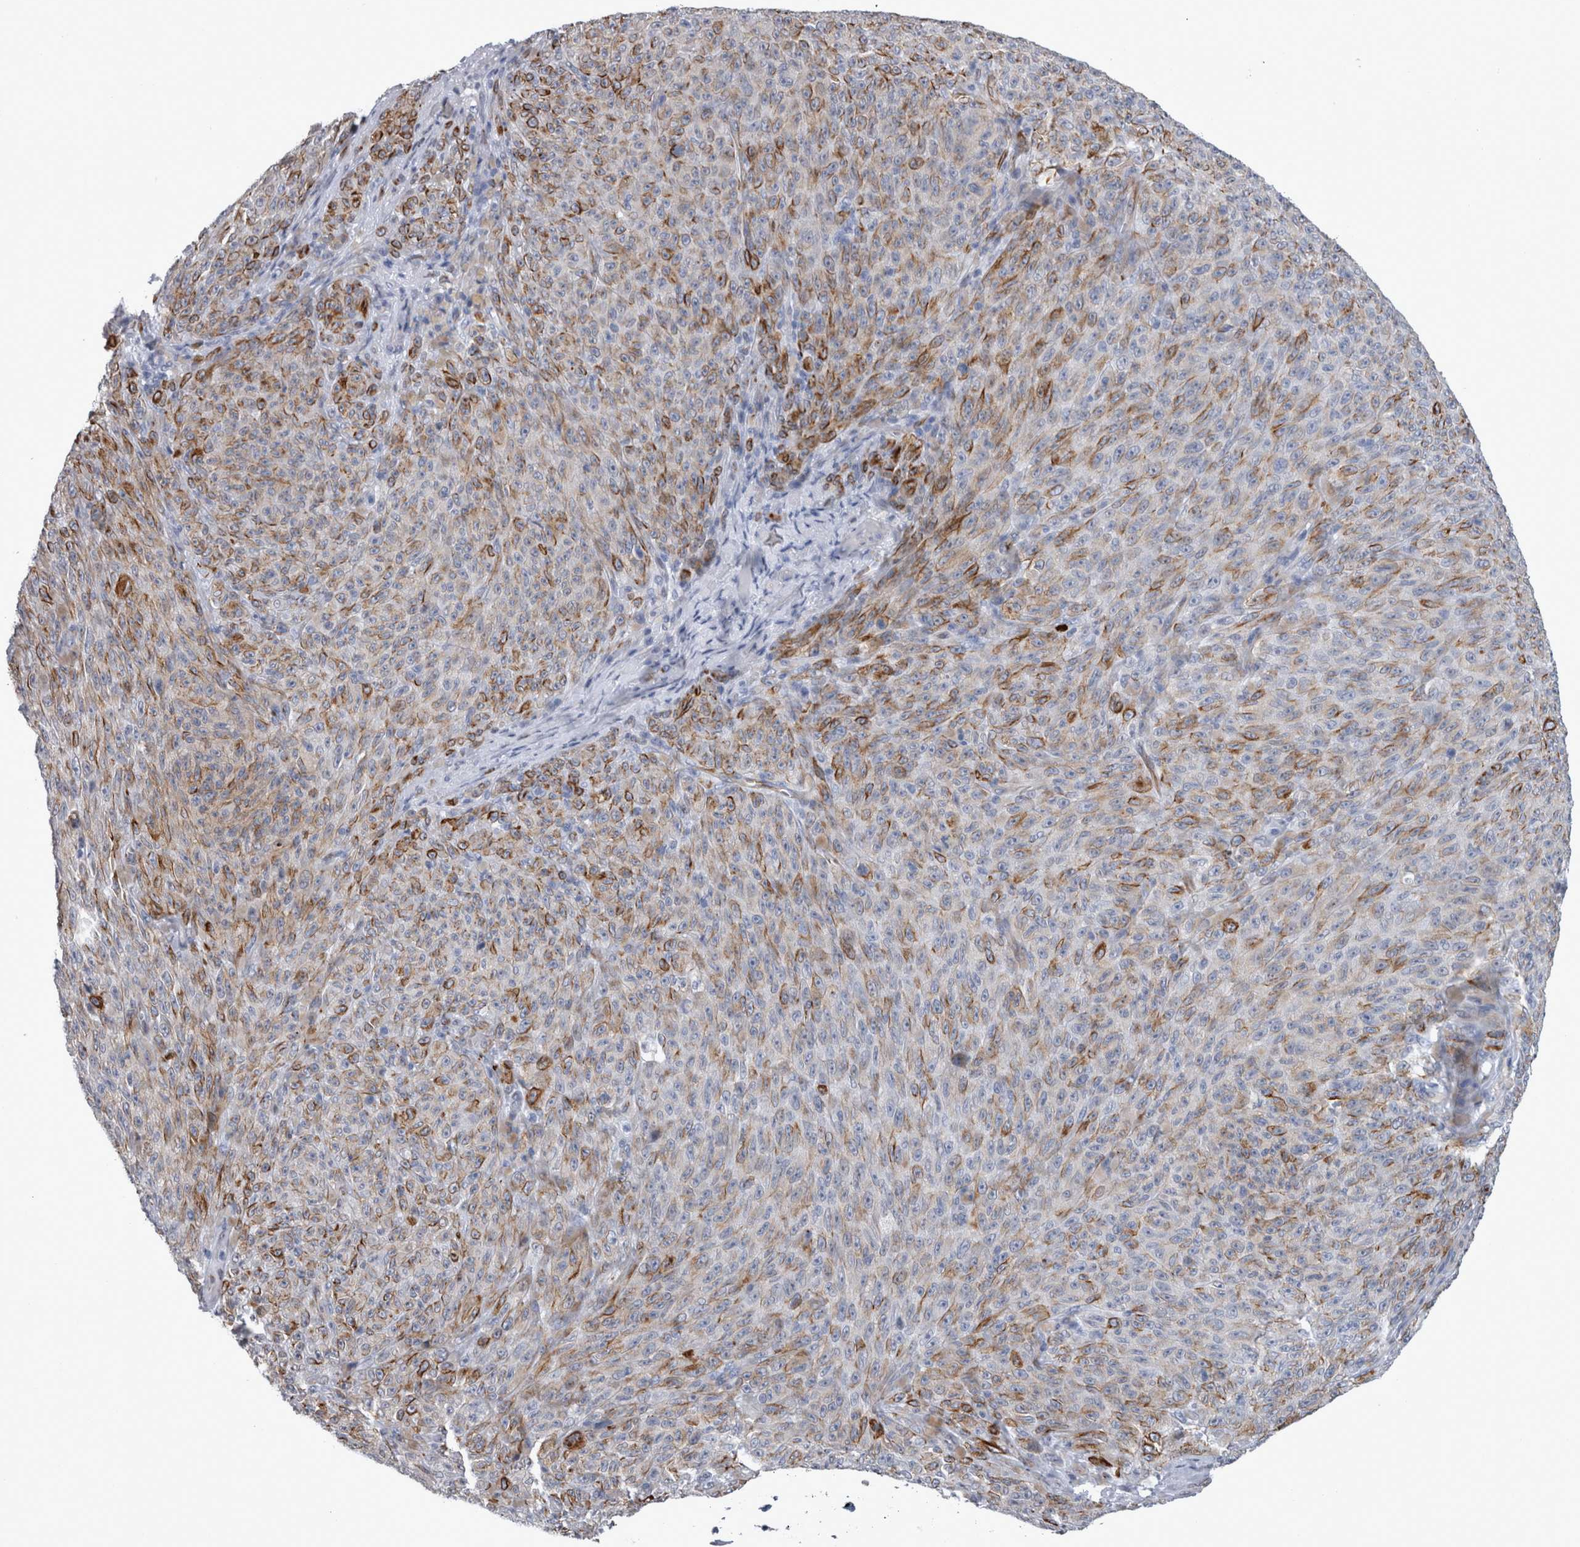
{"staining": {"intensity": "strong", "quantity": "<25%", "location": "cytoplasmic/membranous"}, "tissue": "melanoma", "cell_type": "Tumor cells", "image_type": "cancer", "snomed": [{"axis": "morphology", "description": "Malignant melanoma, NOS"}, {"axis": "topography", "description": "Skin"}], "caption": "Human melanoma stained with a brown dye shows strong cytoplasmic/membranous positive positivity in approximately <25% of tumor cells.", "gene": "VWDE", "patient": {"sex": "female", "age": 82}}